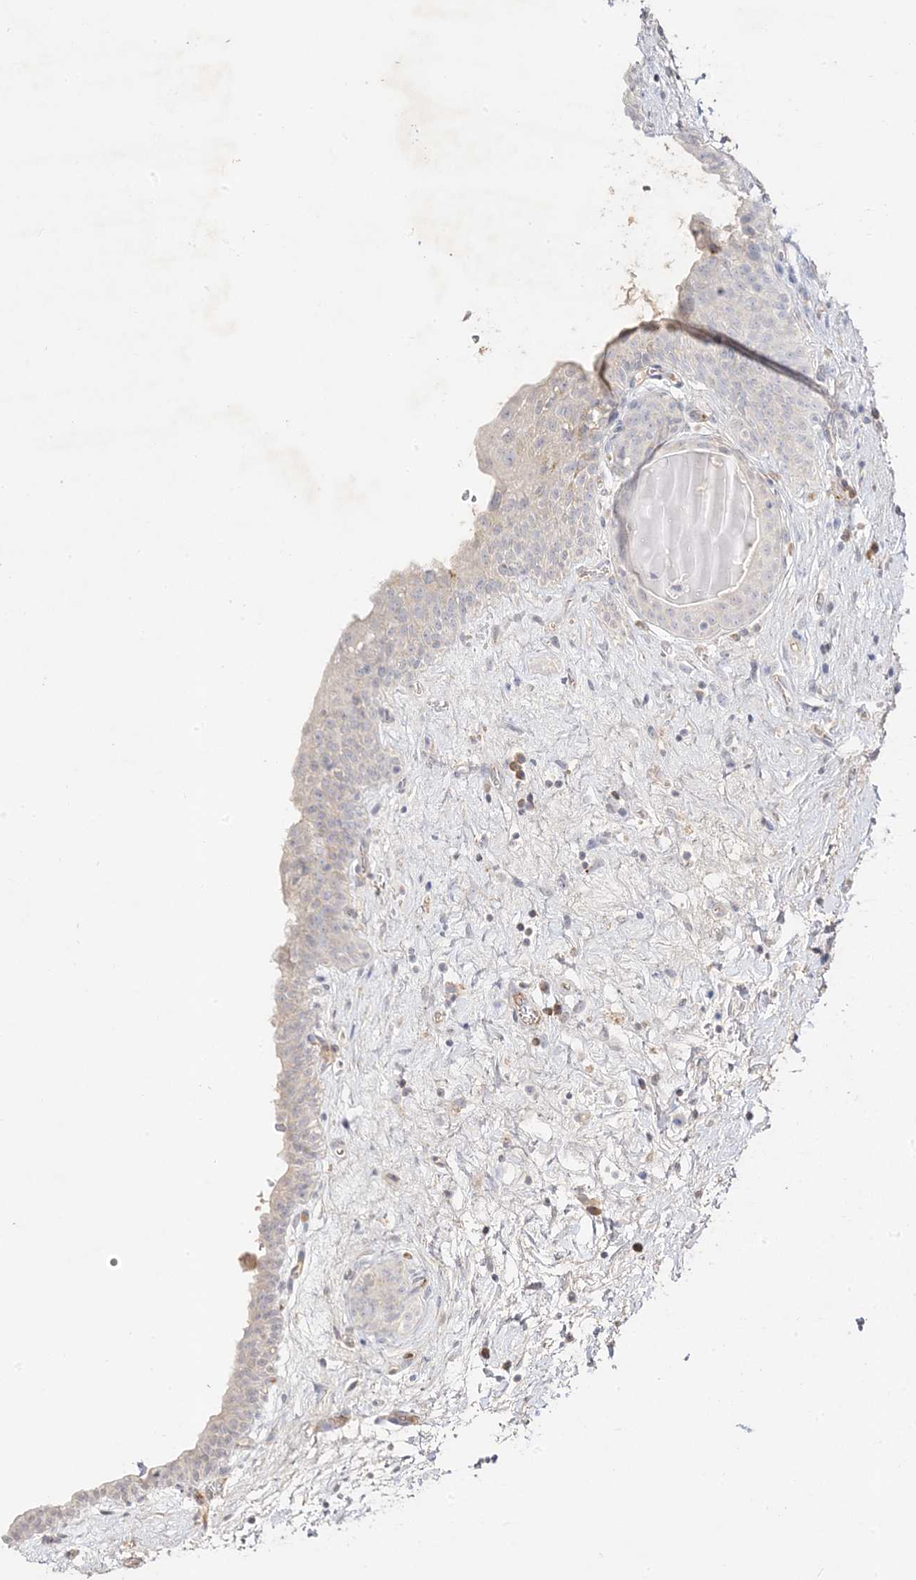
{"staining": {"intensity": "negative", "quantity": "none", "location": "none"}, "tissue": "urinary bladder", "cell_type": "Urothelial cells", "image_type": "normal", "snomed": [{"axis": "morphology", "description": "Normal tissue, NOS"}, {"axis": "topography", "description": "Urinary bladder"}], "caption": "Immunohistochemical staining of normal human urinary bladder reveals no significant expression in urothelial cells.", "gene": "TRANK1", "patient": {"sex": "male", "age": 83}}